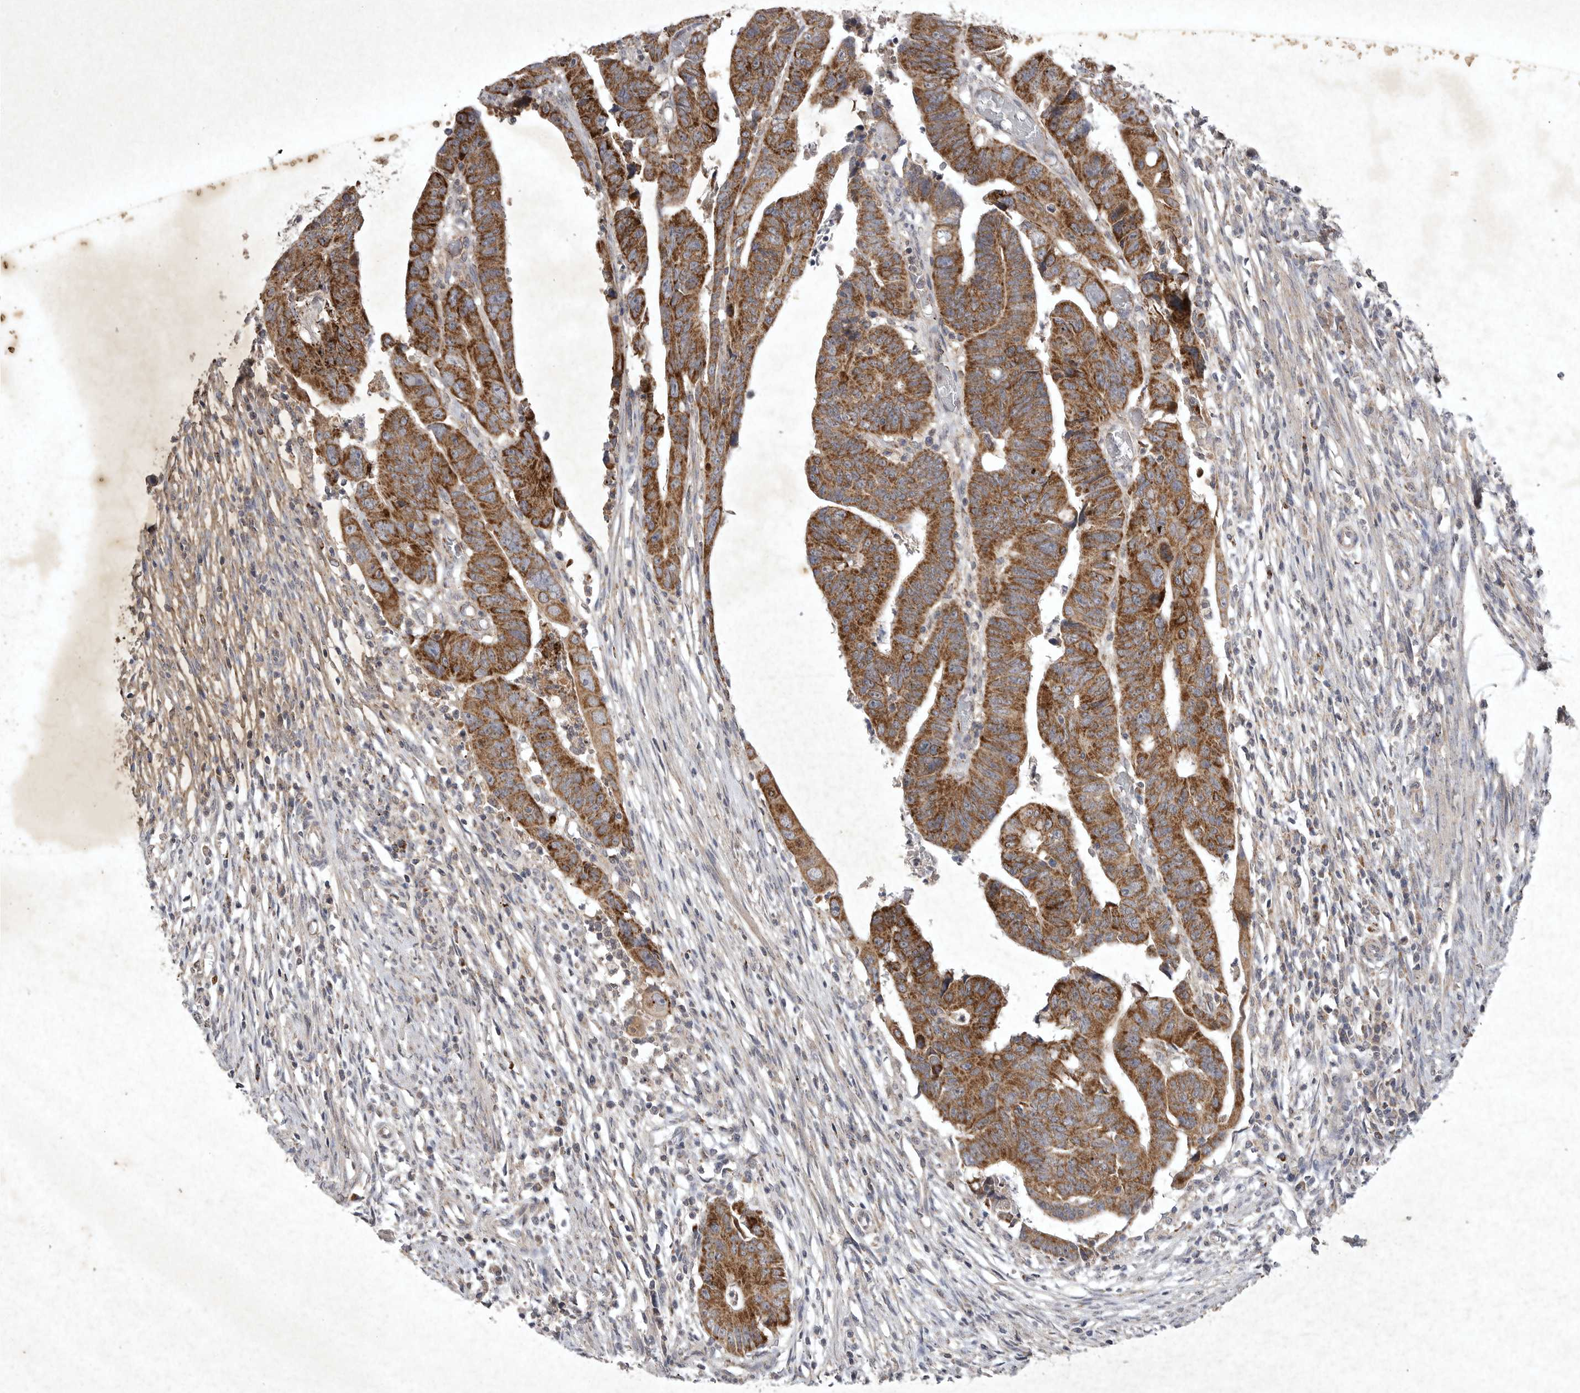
{"staining": {"intensity": "strong", "quantity": ">75%", "location": "cytoplasmic/membranous"}, "tissue": "colorectal cancer", "cell_type": "Tumor cells", "image_type": "cancer", "snomed": [{"axis": "morphology", "description": "Adenocarcinoma, NOS"}, {"axis": "topography", "description": "Rectum"}], "caption": "Immunohistochemical staining of human colorectal cancer shows high levels of strong cytoplasmic/membranous protein expression in approximately >75% of tumor cells.", "gene": "DDR1", "patient": {"sex": "female", "age": 65}}